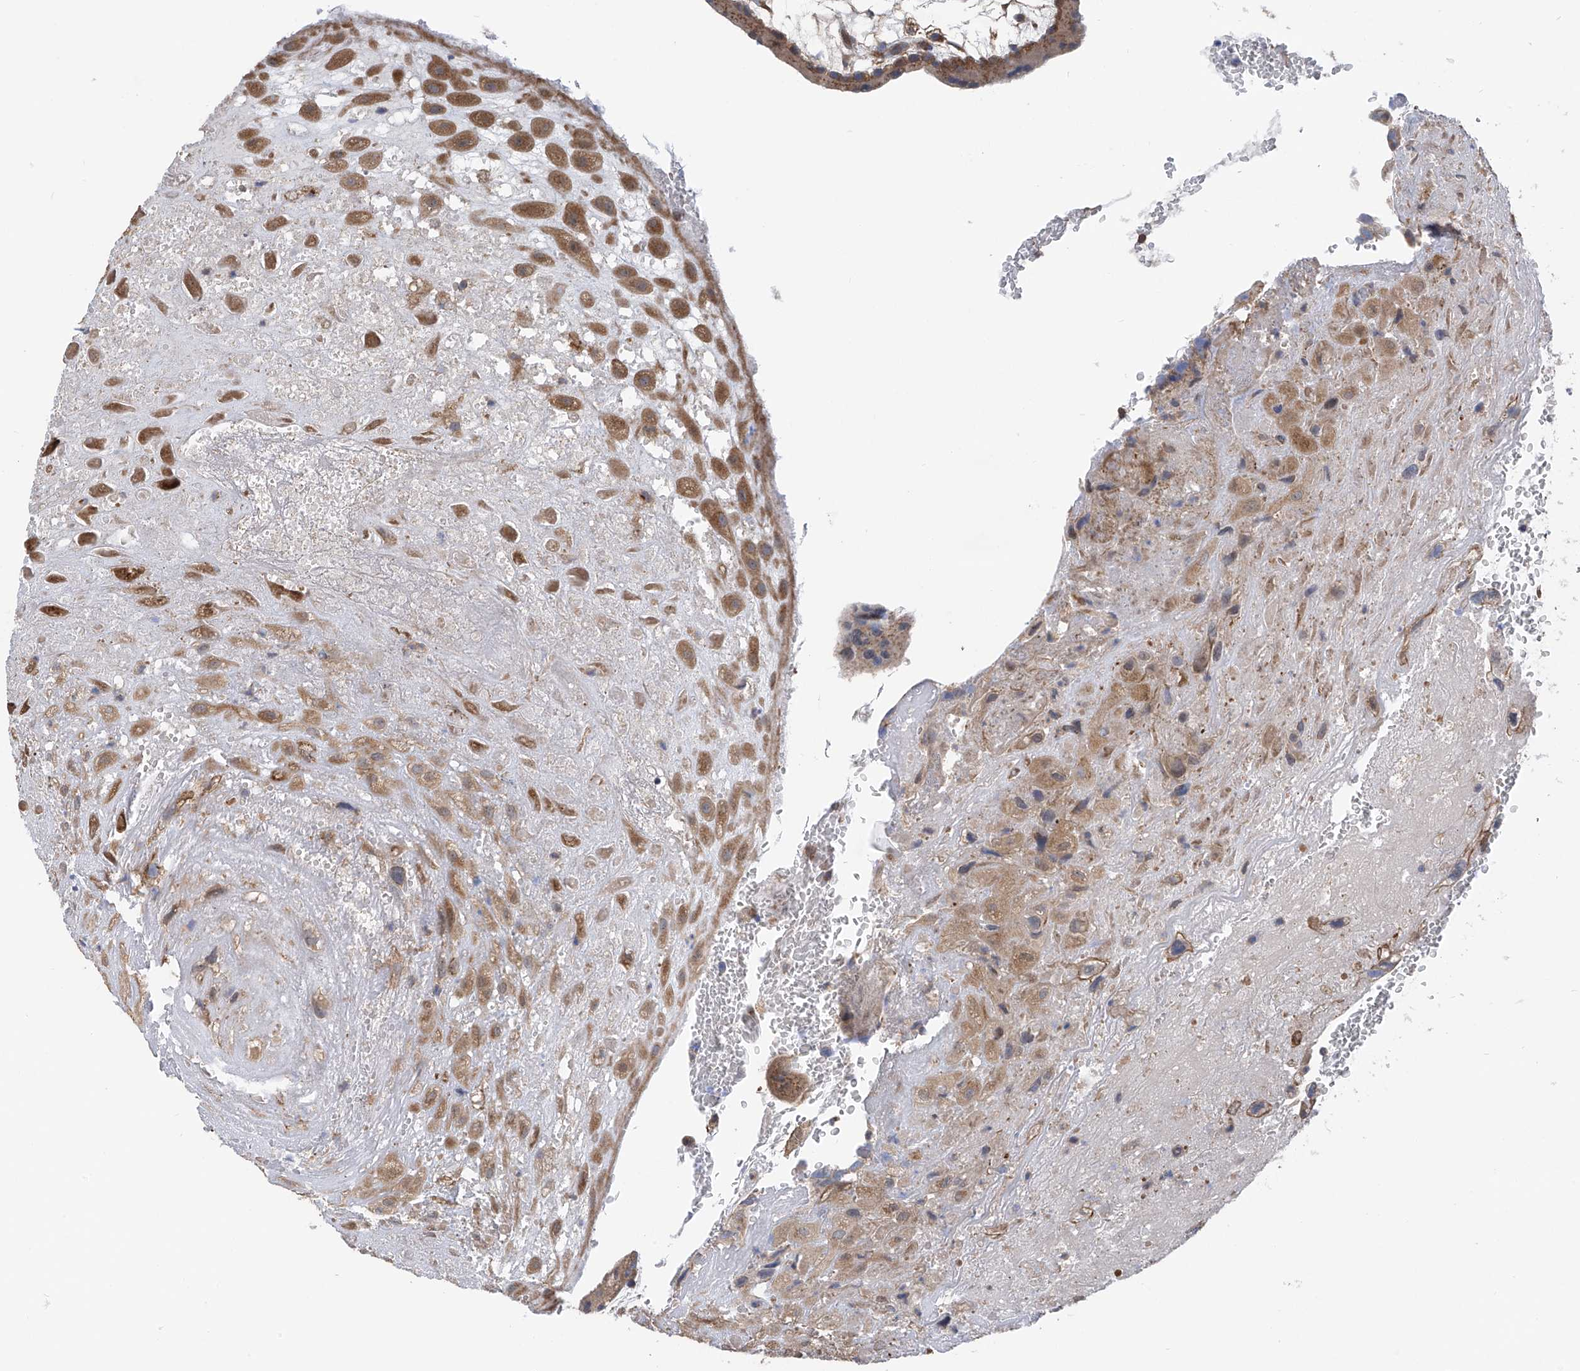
{"staining": {"intensity": "moderate", "quantity": ">75%", "location": "cytoplasmic/membranous"}, "tissue": "placenta", "cell_type": "Decidual cells", "image_type": "normal", "snomed": [{"axis": "morphology", "description": "Normal tissue, NOS"}, {"axis": "topography", "description": "Placenta"}], "caption": "DAB (3,3'-diaminobenzidine) immunohistochemical staining of normal placenta displays moderate cytoplasmic/membranous protein expression in about >75% of decidual cells. The protein is shown in brown color, while the nuclei are stained blue.", "gene": "CHPF", "patient": {"sex": "female", "age": 35}}